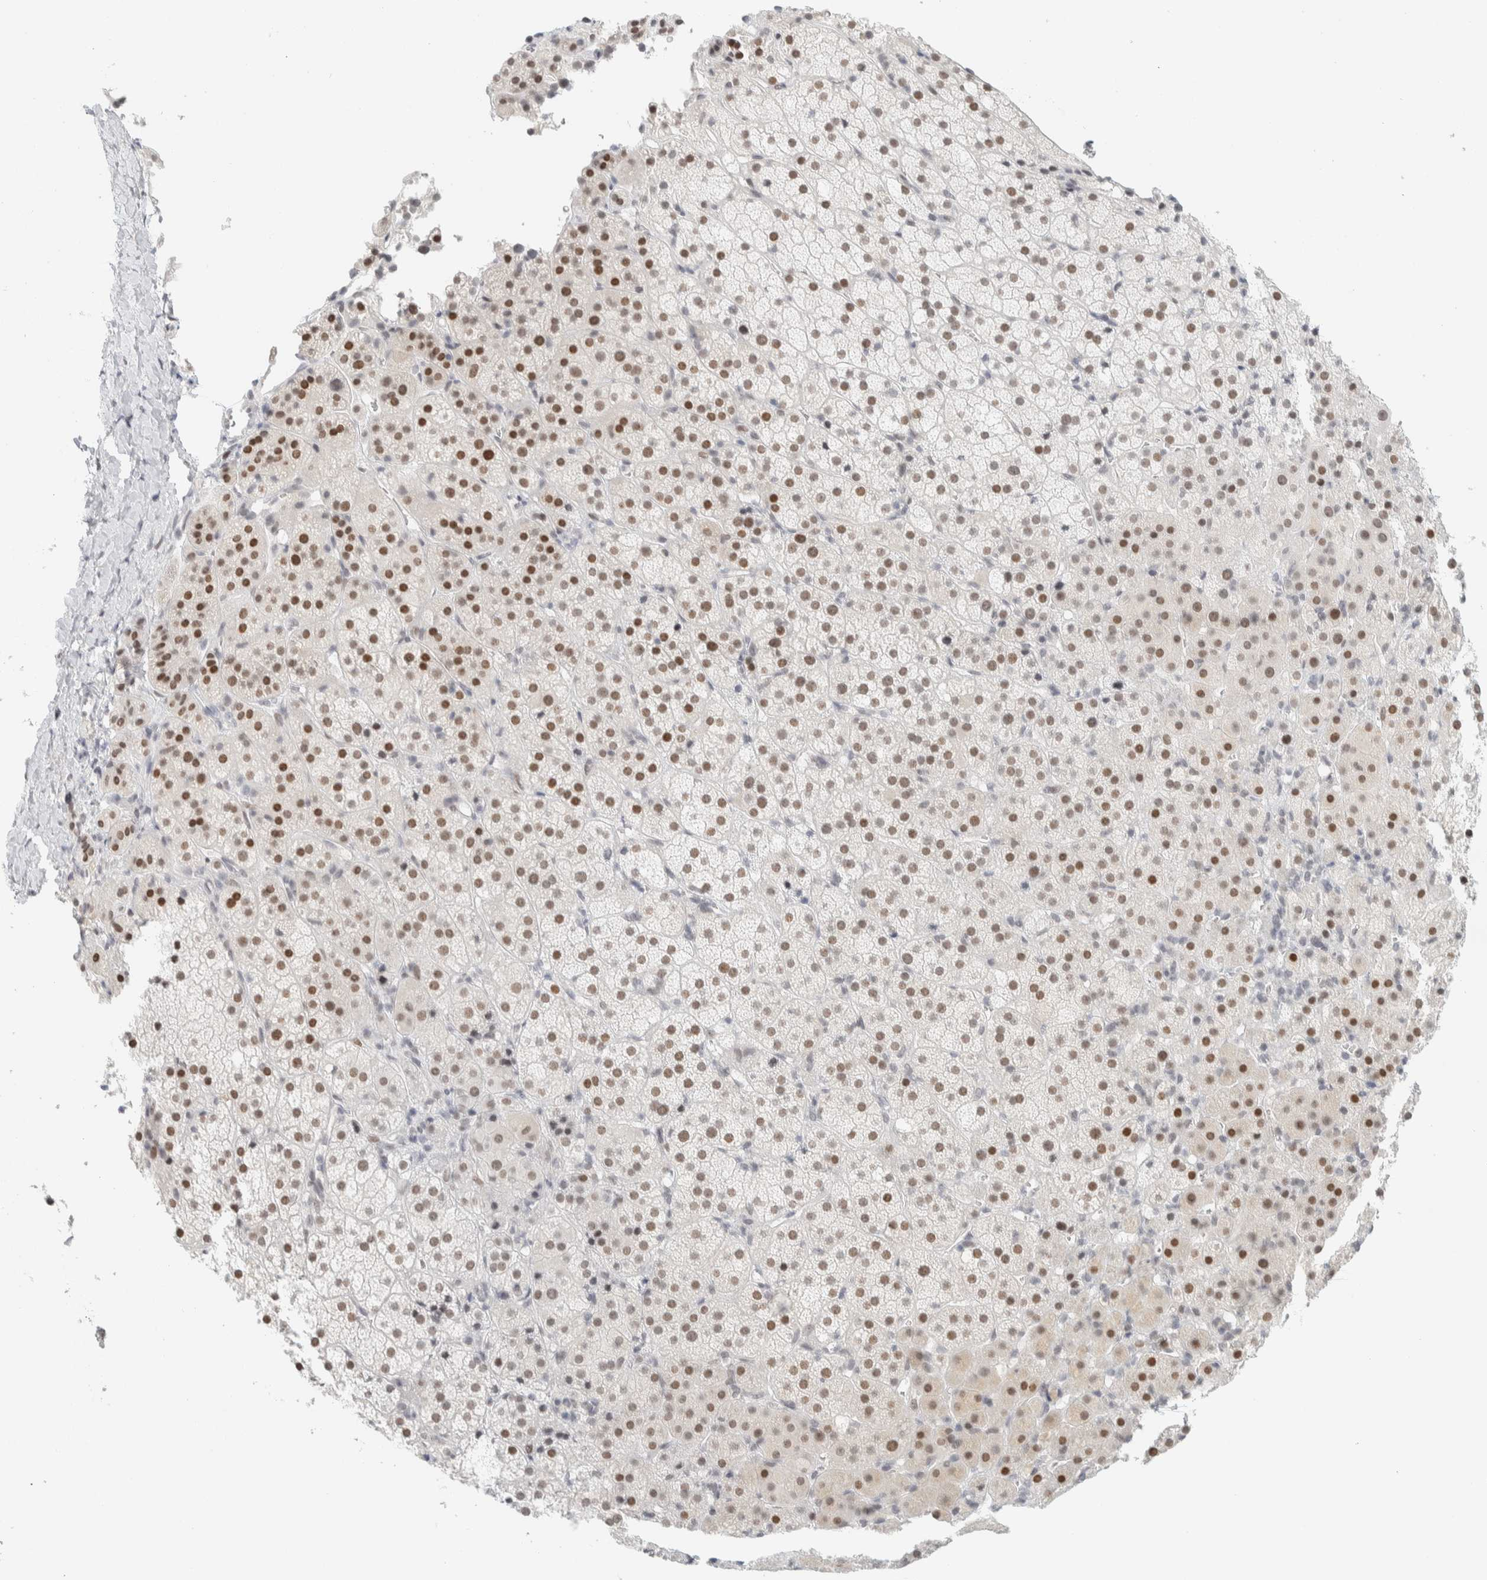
{"staining": {"intensity": "moderate", "quantity": ">75%", "location": "nuclear"}, "tissue": "adrenal gland", "cell_type": "Glandular cells", "image_type": "normal", "snomed": [{"axis": "morphology", "description": "Normal tissue, NOS"}, {"axis": "topography", "description": "Adrenal gland"}], "caption": "Protein analysis of normal adrenal gland reveals moderate nuclear expression in about >75% of glandular cells. The staining is performed using DAB brown chromogen to label protein expression. The nuclei are counter-stained blue using hematoxylin.", "gene": "CDH17", "patient": {"sex": "female", "age": 57}}